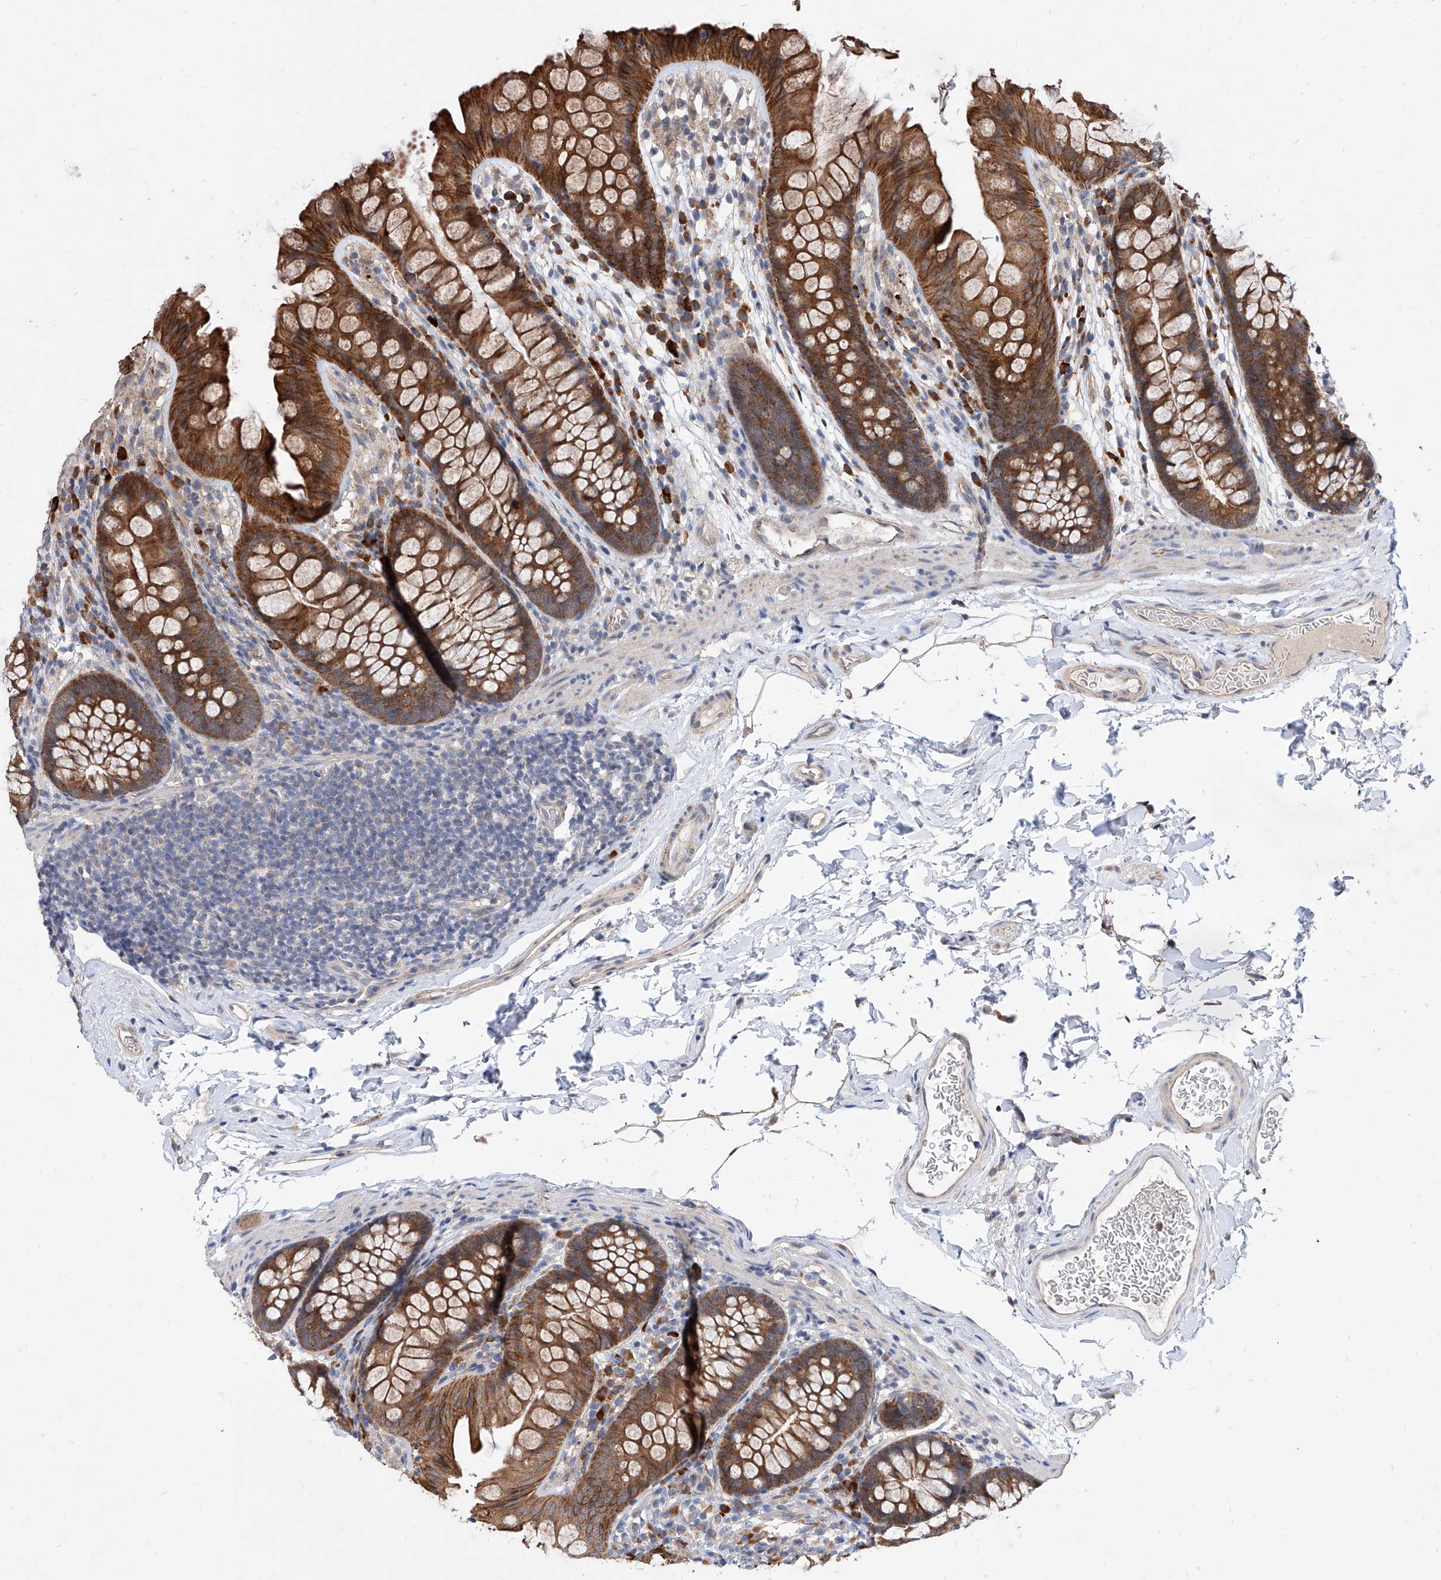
{"staining": {"intensity": "weak", "quantity": ">75%", "location": "cytoplasmic/membranous"}, "tissue": "colon", "cell_type": "Endothelial cells", "image_type": "normal", "snomed": [{"axis": "morphology", "description": "Normal tissue, NOS"}, {"axis": "topography", "description": "Colon"}], "caption": "The immunohistochemical stain shows weak cytoplasmic/membranous positivity in endothelial cells of normal colon. (Brightfield microscopy of DAB IHC at high magnification).", "gene": "MFSD4B", "patient": {"sex": "female", "age": 62}}